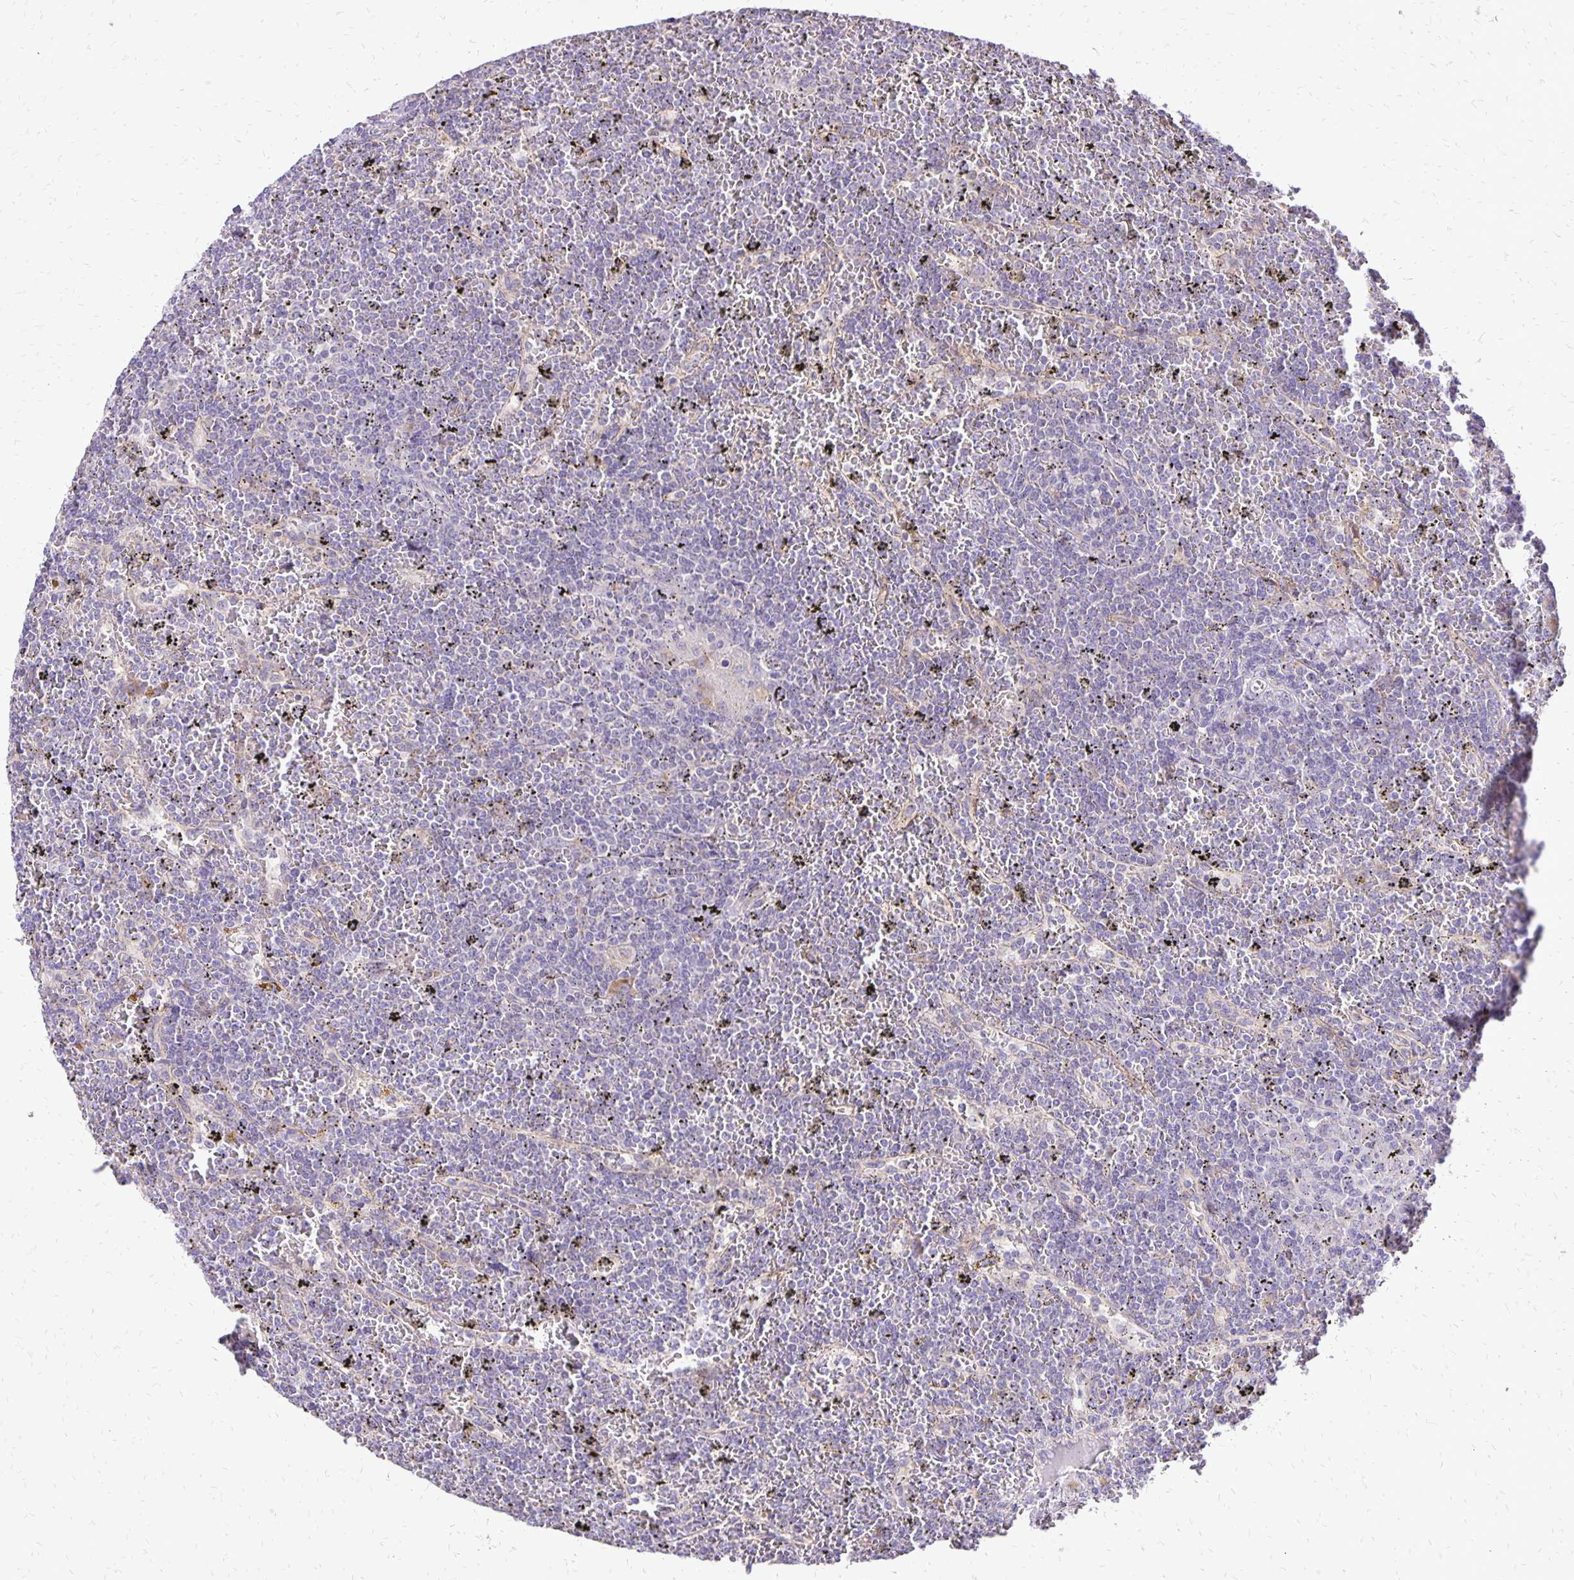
{"staining": {"intensity": "negative", "quantity": "none", "location": "none"}, "tissue": "lymphoma", "cell_type": "Tumor cells", "image_type": "cancer", "snomed": [{"axis": "morphology", "description": "Malignant lymphoma, non-Hodgkin's type, Low grade"}, {"axis": "topography", "description": "Spleen"}], "caption": "Image shows no significant protein positivity in tumor cells of lymphoma.", "gene": "EIF5A", "patient": {"sex": "female", "age": 19}}